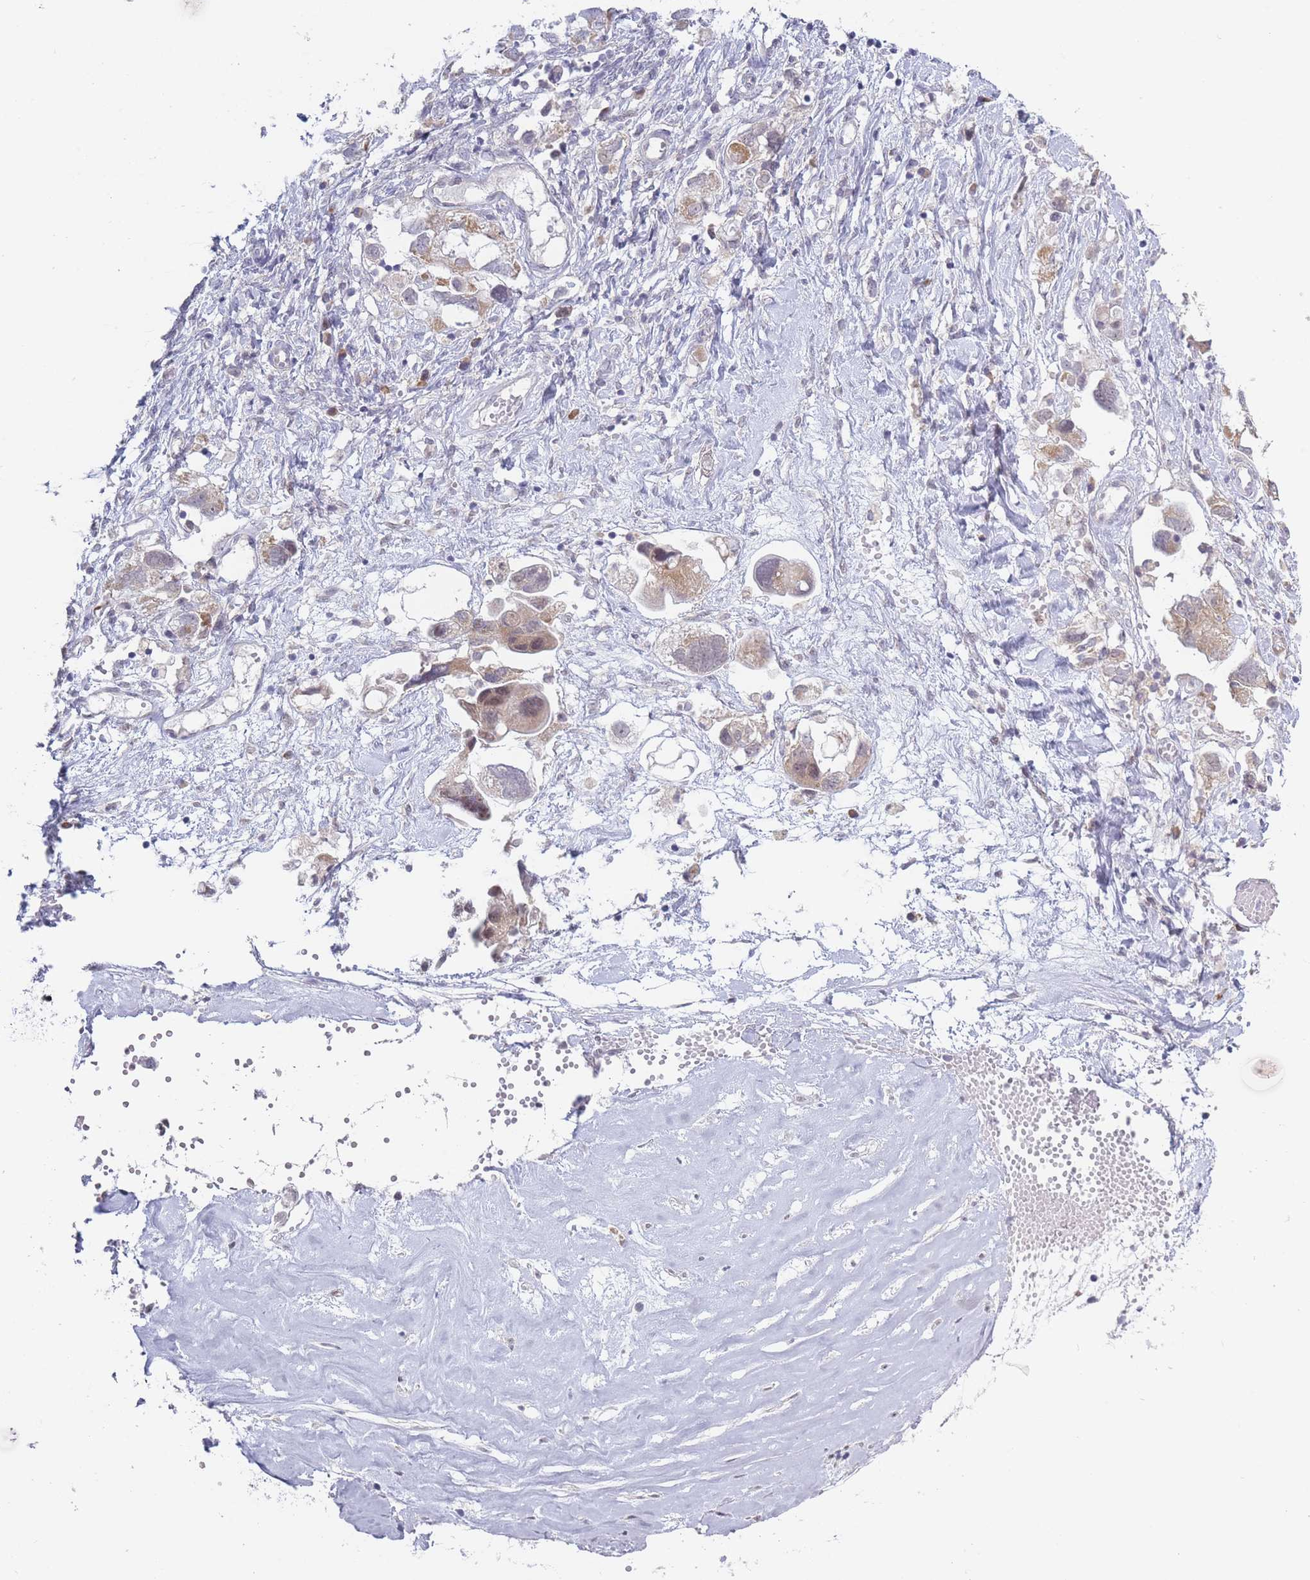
{"staining": {"intensity": "weak", "quantity": "<25%", "location": "cytoplasmic/membranous"}, "tissue": "ovarian cancer", "cell_type": "Tumor cells", "image_type": "cancer", "snomed": [{"axis": "morphology", "description": "Carcinoma, NOS"}, {"axis": "morphology", "description": "Cystadenocarcinoma, serous, NOS"}, {"axis": "topography", "description": "Ovary"}], "caption": "Protein analysis of ovarian cancer (carcinoma) demonstrates no significant expression in tumor cells.", "gene": "FAM227B", "patient": {"sex": "female", "age": 69}}